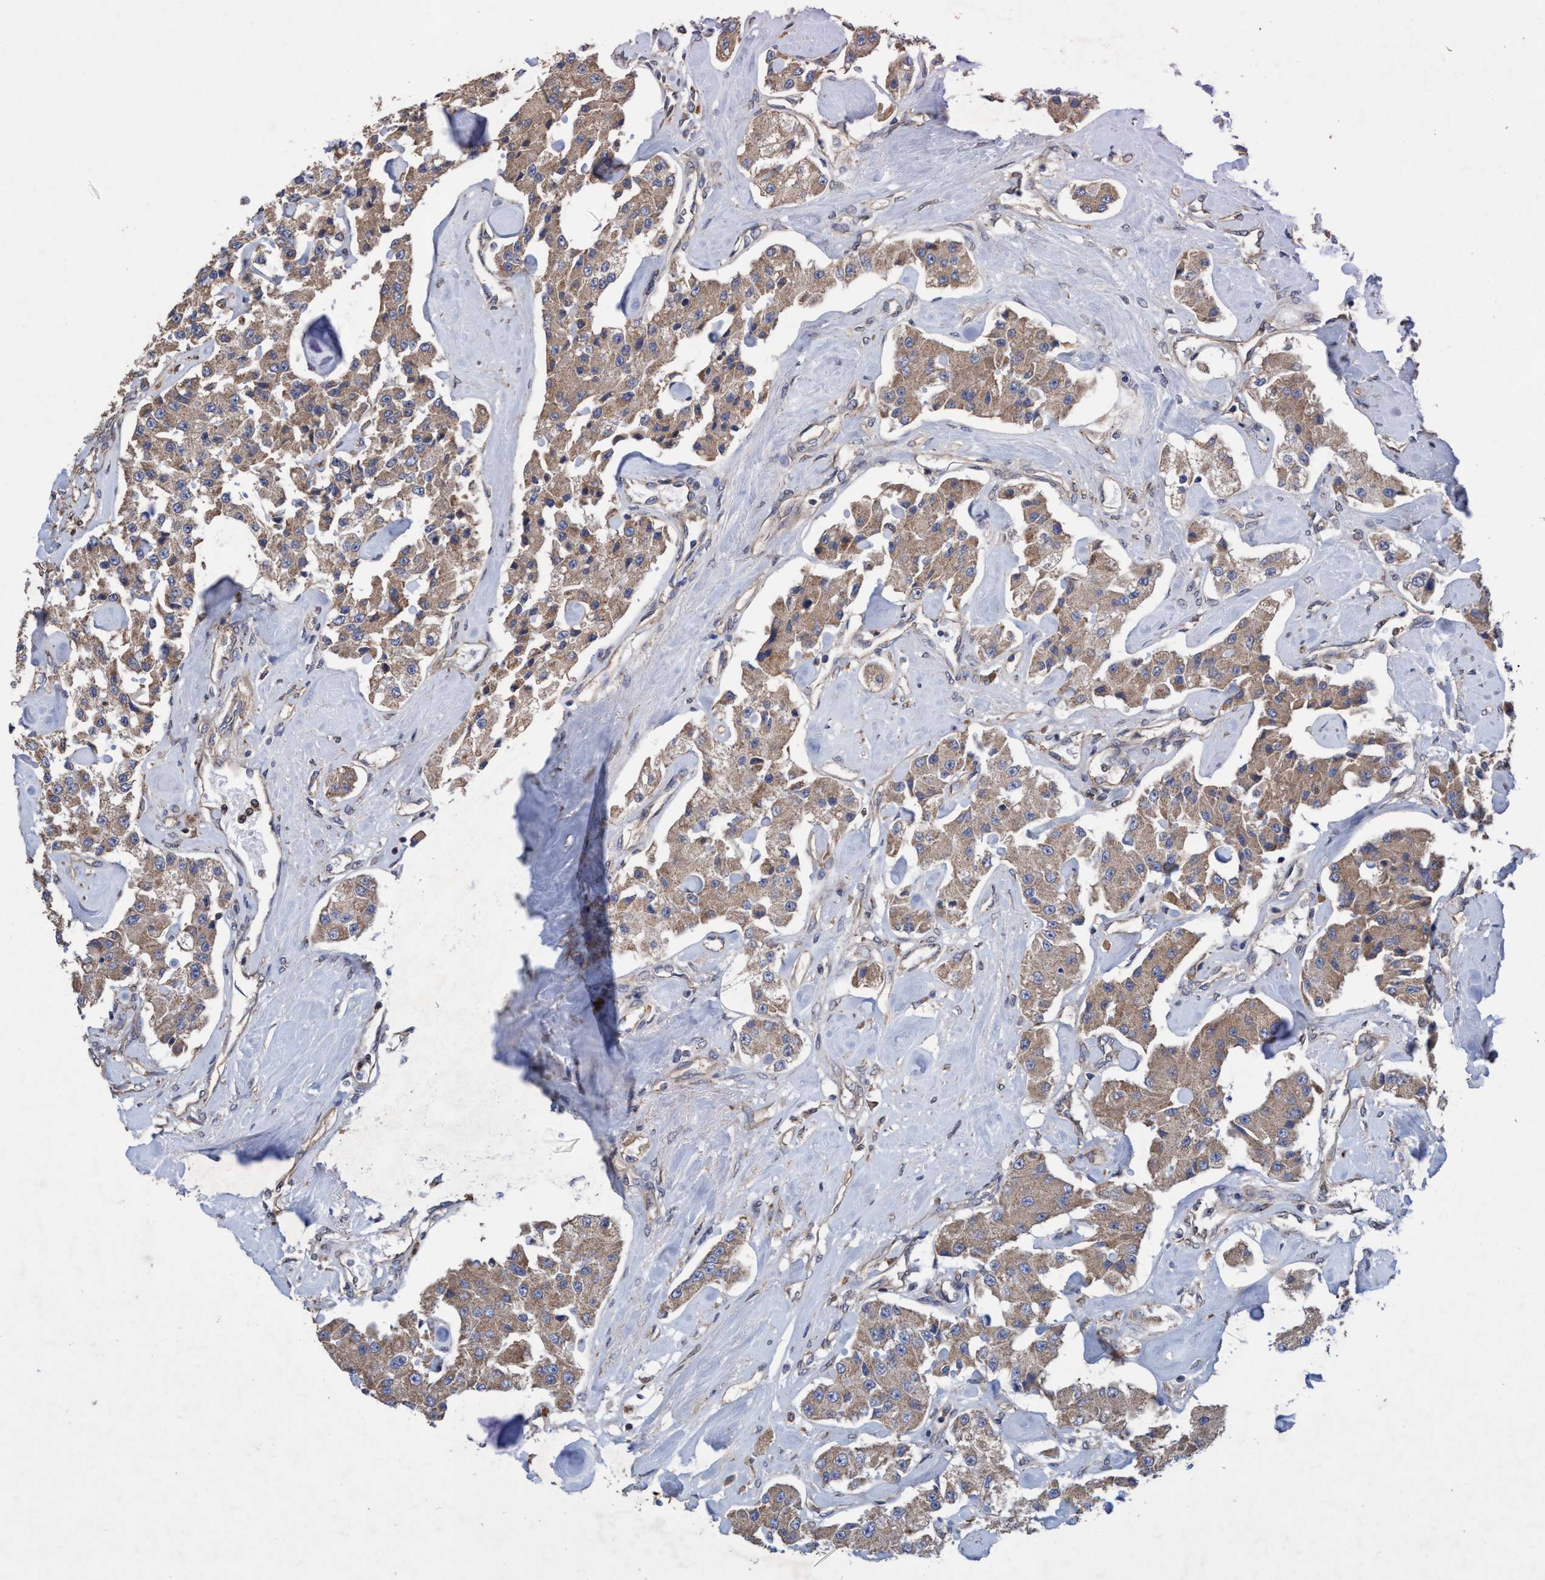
{"staining": {"intensity": "weak", "quantity": ">75%", "location": "cytoplasmic/membranous"}, "tissue": "carcinoid", "cell_type": "Tumor cells", "image_type": "cancer", "snomed": [{"axis": "morphology", "description": "Carcinoid, malignant, NOS"}, {"axis": "topography", "description": "Pancreas"}], "caption": "Tumor cells reveal low levels of weak cytoplasmic/membranous staining in about >75% of cells in human carcinoid (malignant).", "gene": "BICD2", "patient": {"sex": "male", "age": 41}}